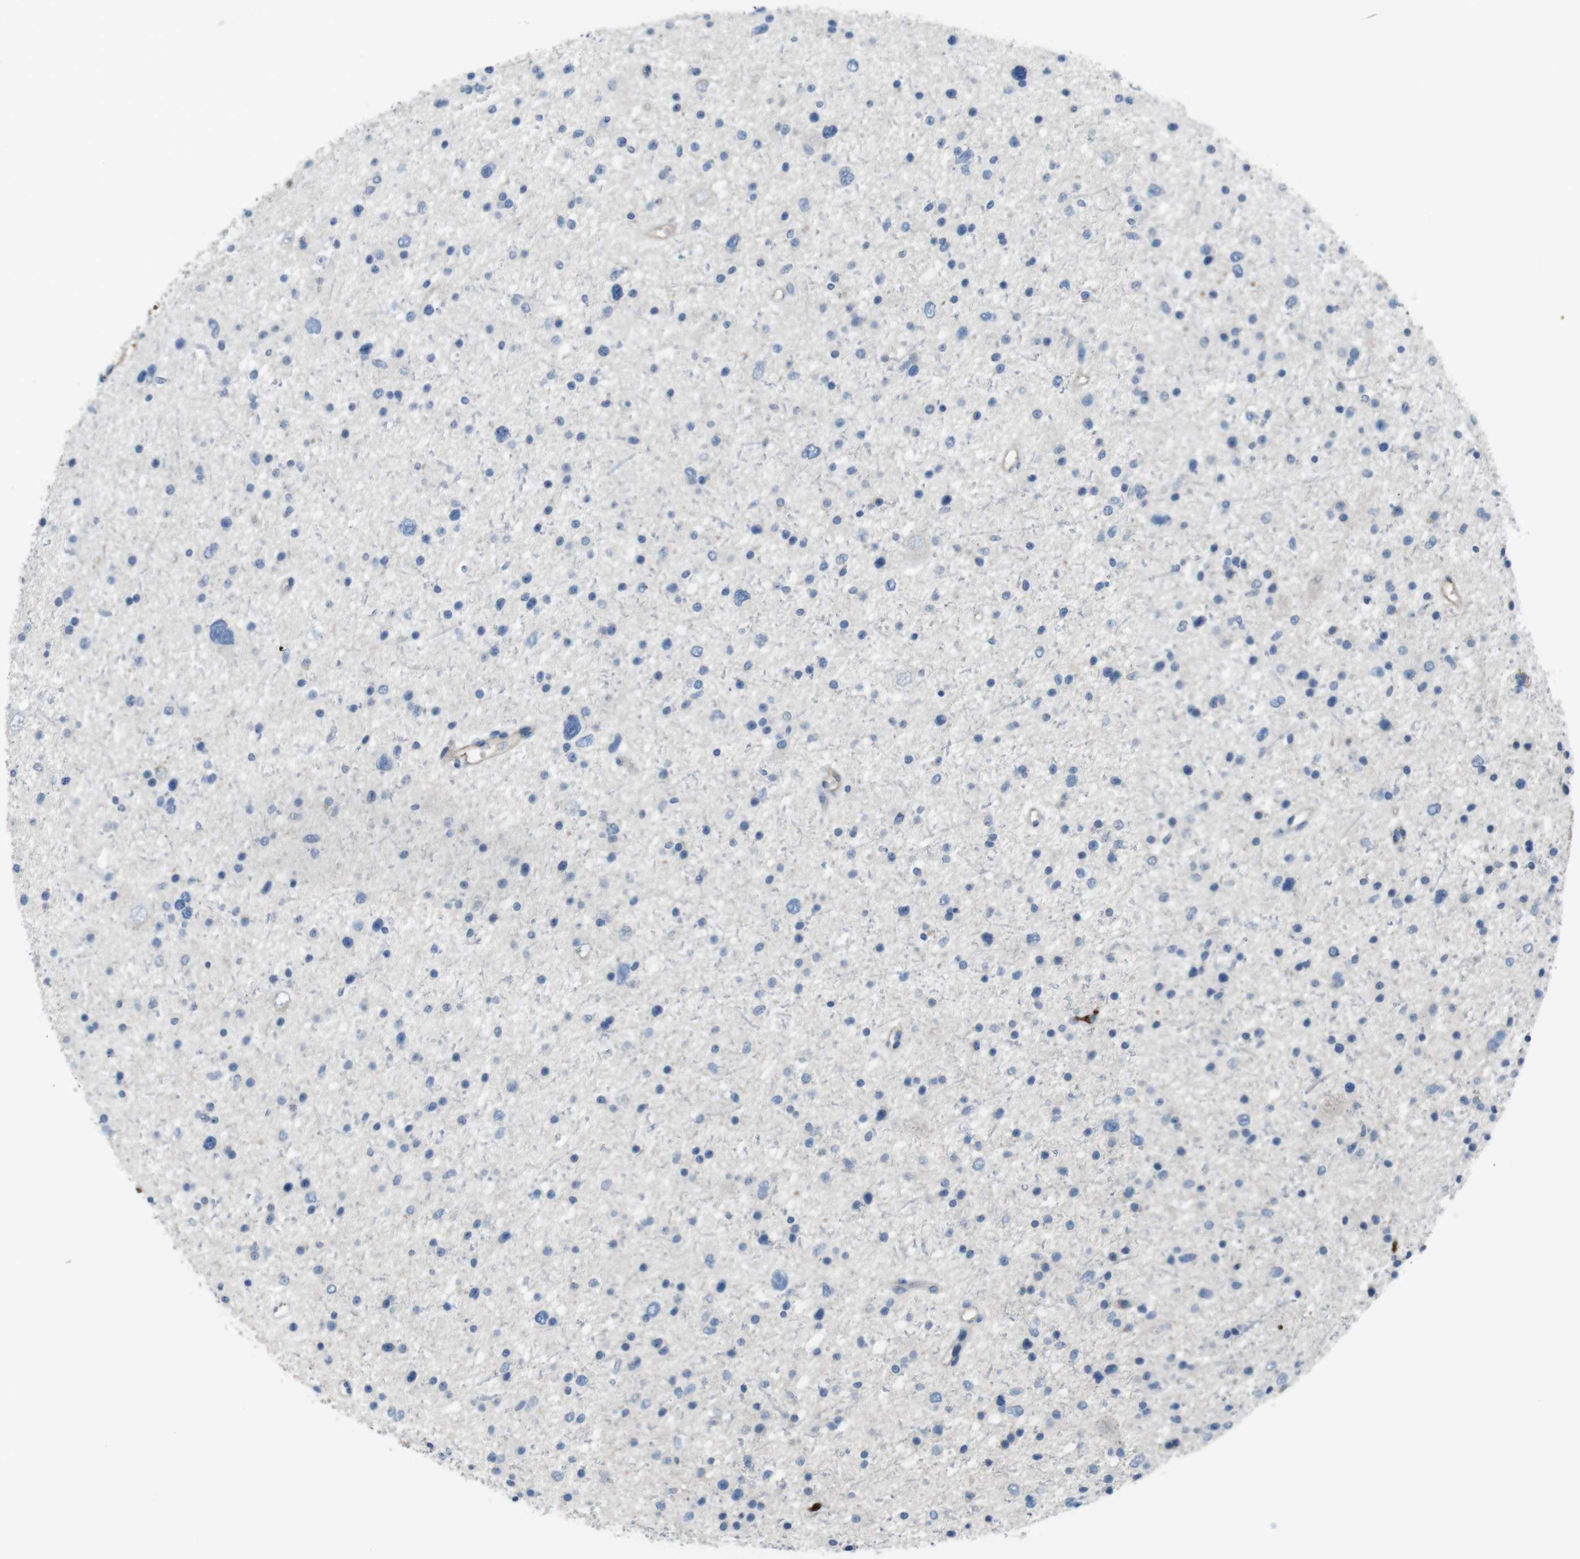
{"staining": {"intensity": "negative", "quantity": "none", "location": "none"}, "tissue": "glioma", "cell_type": "Tumor cells", "image_type": "cancer", "snomed": [{"axis": "morphology", "description": "Glioma, malignant, Low grade"}, {"axis": "topography", "description": "Brain"}], "caption": "Tumor cells are negative for protein expression in human glioma.", "gene": "LTBP4", "patient": {"sex": "female", "age": 37}}